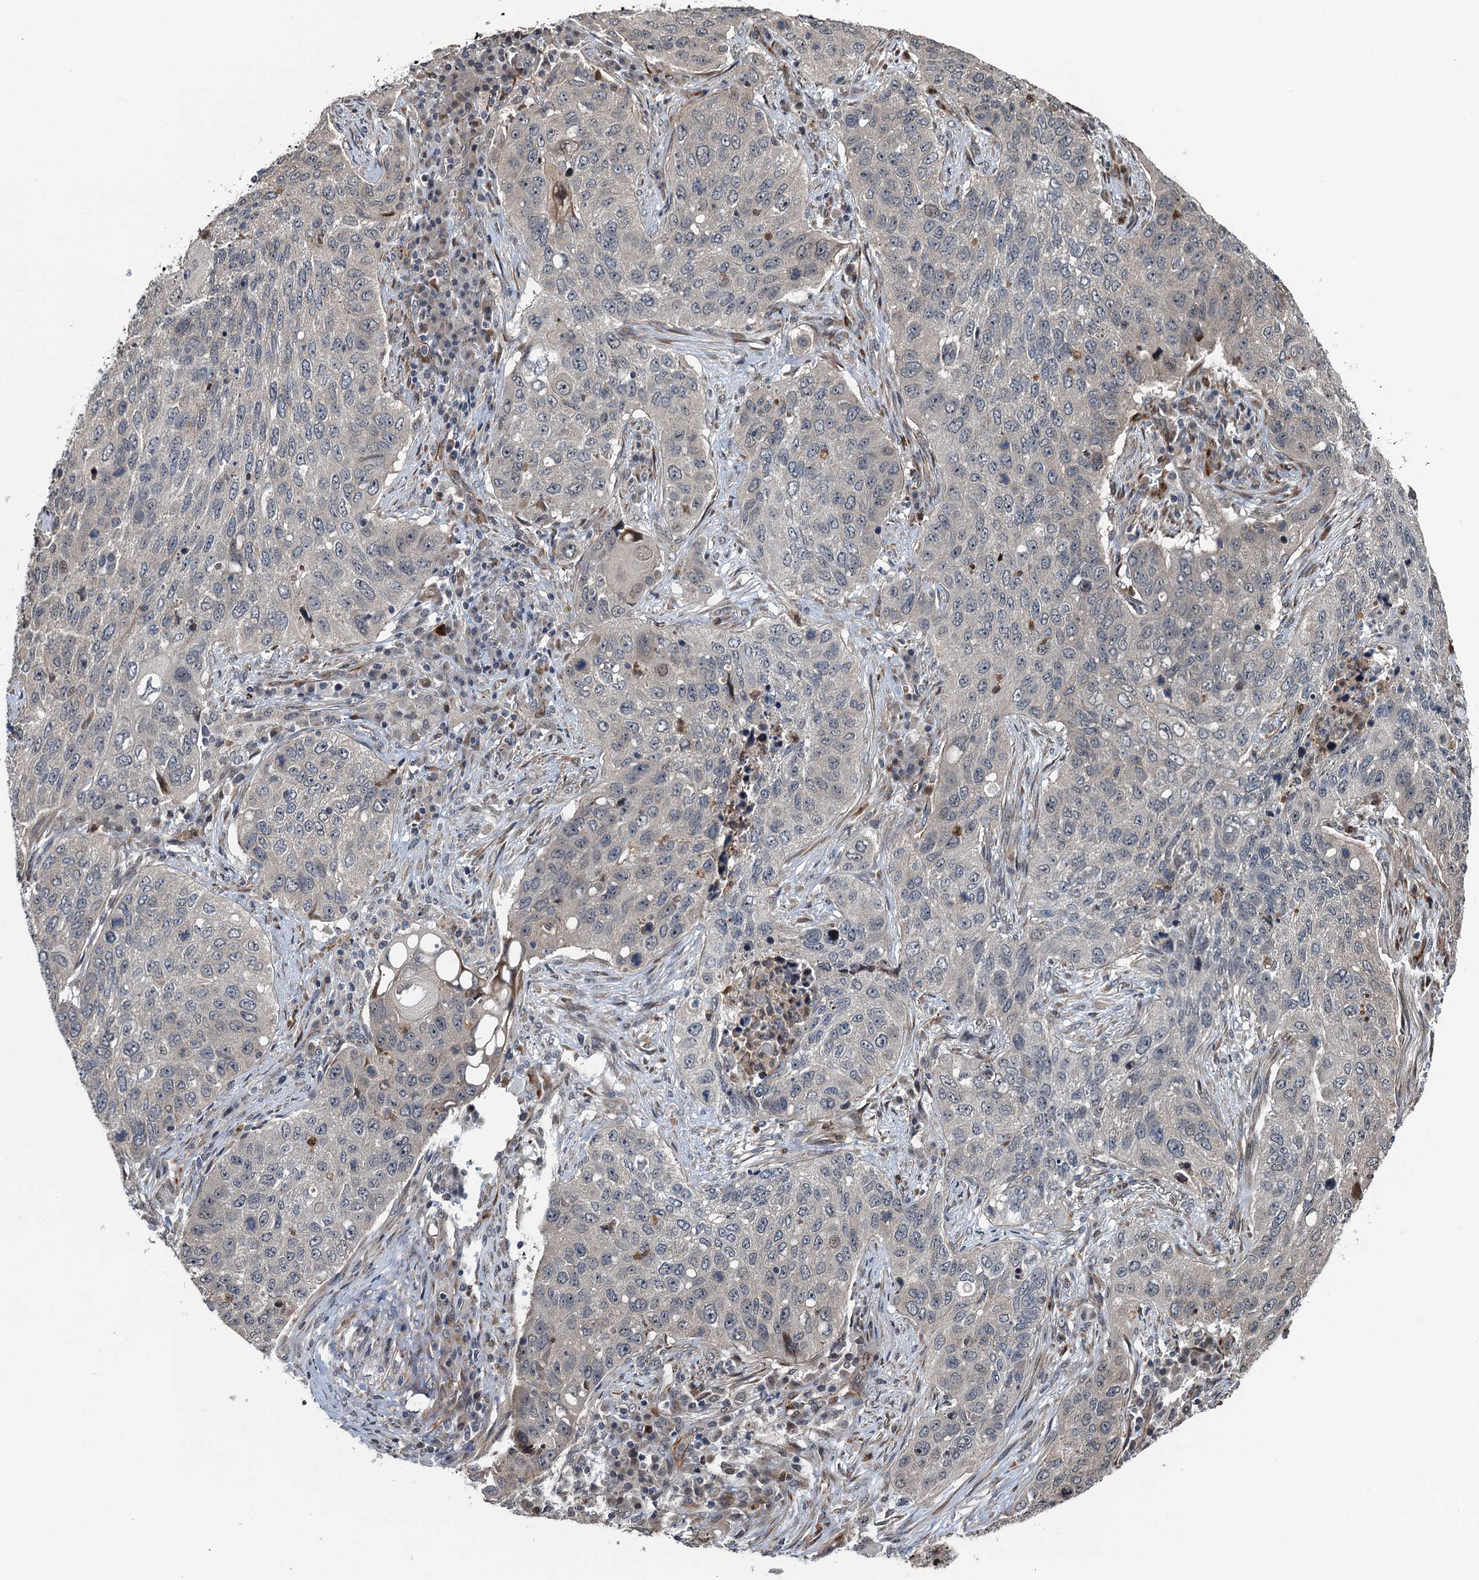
{"staining": {"intensity": "negative", "quantity": "none", "location": "none"}, "tissue": "lung cancer", "cell_type": "Tumor cells", "image_type": "cancer", "snomed": [{"axis": "morphology", "description": "Squamous cell carcinoma, NOS"}, {"axis": "topography", "description": "Lung"}], "caption": "High power microscopy photomicrograph of an immunohistochemistry photomicrograph of lung squamous cell carcinoma, revealing no significant expression in tumor cells. Nuclei are stained in blue.", "gene": "WHAMM", "patient": {"sex": "female", "age": 63}}